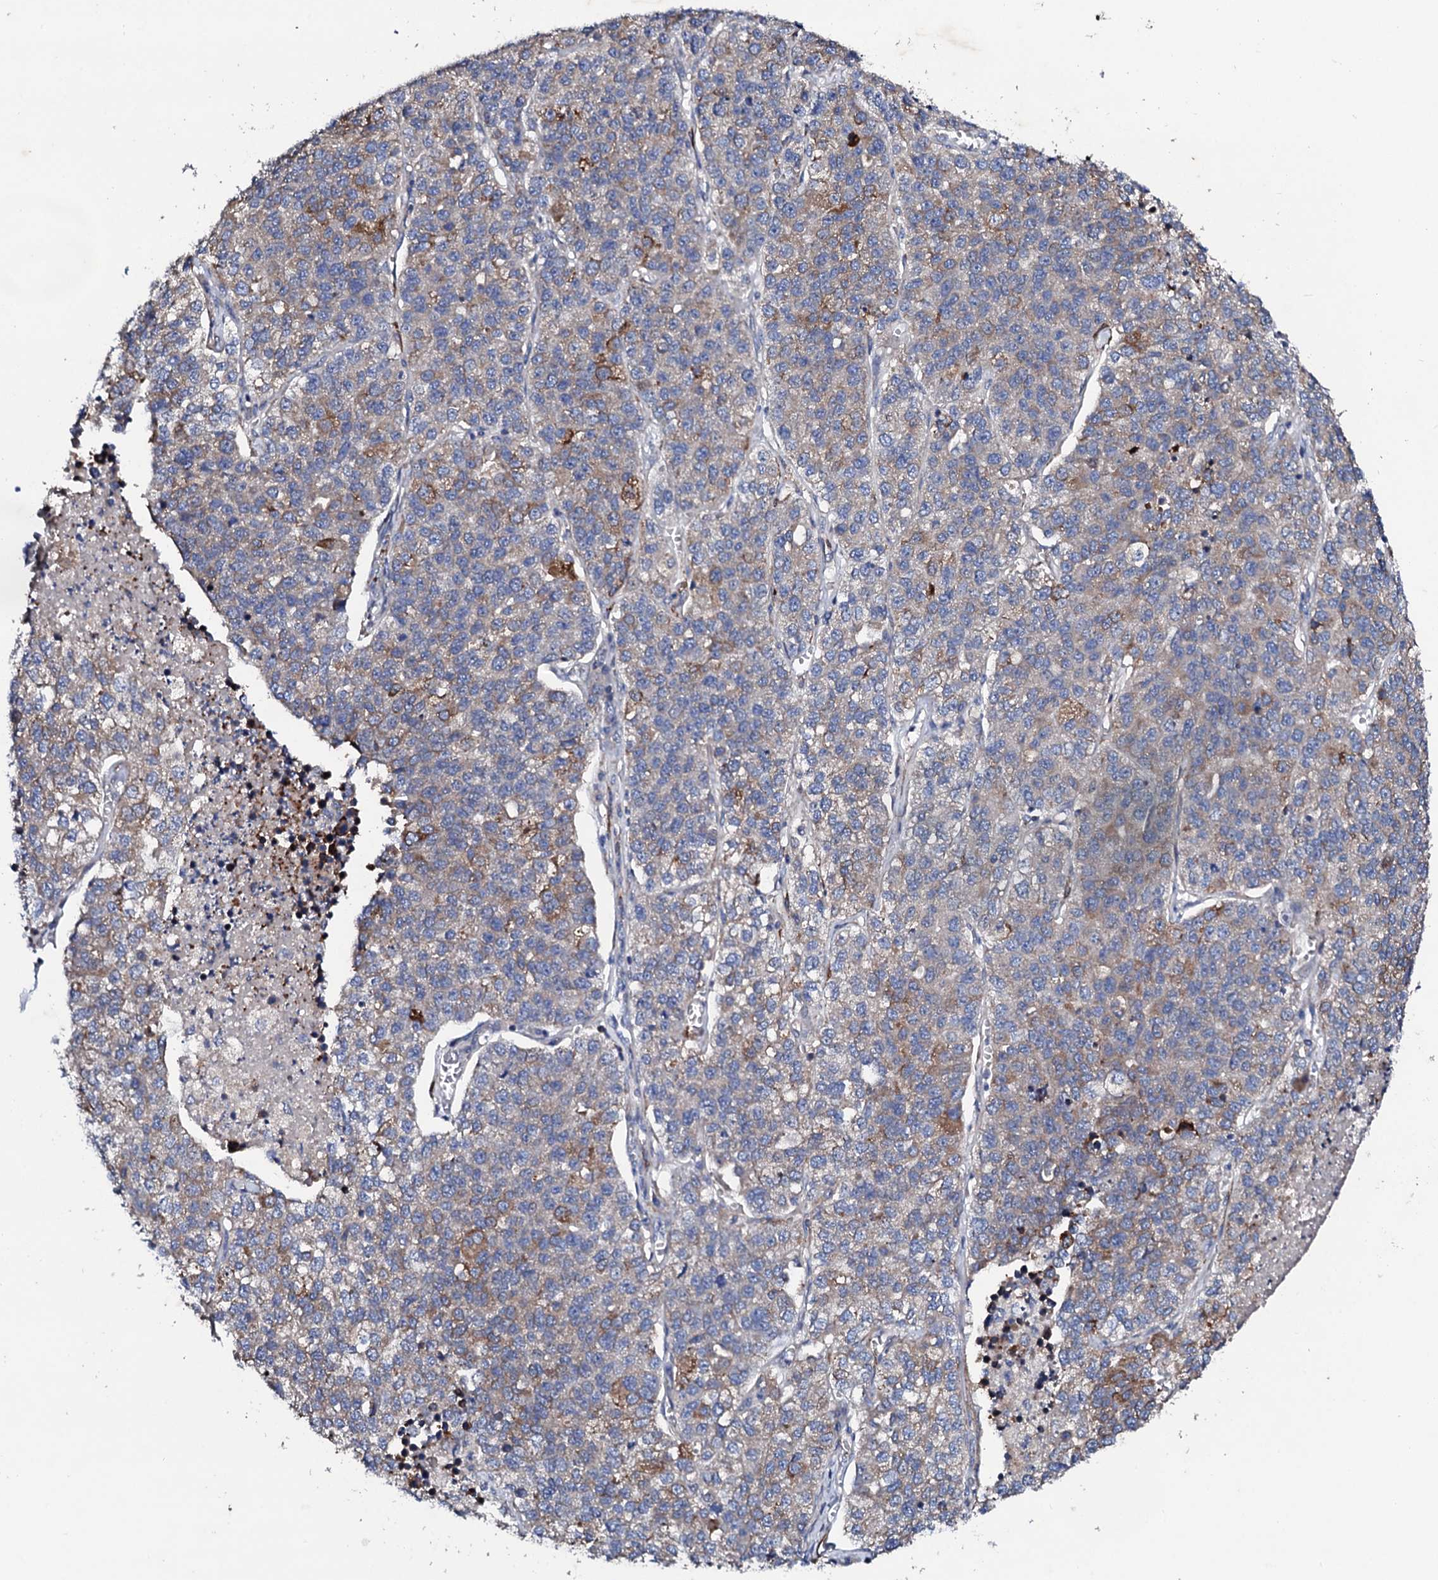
{"staining": {"intensity": "weak", "quantity": "25%-75%", "location": "cytoplasmic/membranous"}, "tissue": "lung cancer", "cell_type": "Tumor cells", "image_type": "cancer", "snomed": [{"axis": "morphology", "description": "Adenocarcinoma, NOS"}, {"axis": "topography", "description": "Lung"}], "caption": "Immunohistochemical staining of lung cancer (adenocarcinoma) displays low levels of weak cytoplasmic/membranous staining in about 25%-75% of tumor cells.", "gene": "DBX1", "patient": {"sex": "male", "age": 49}}